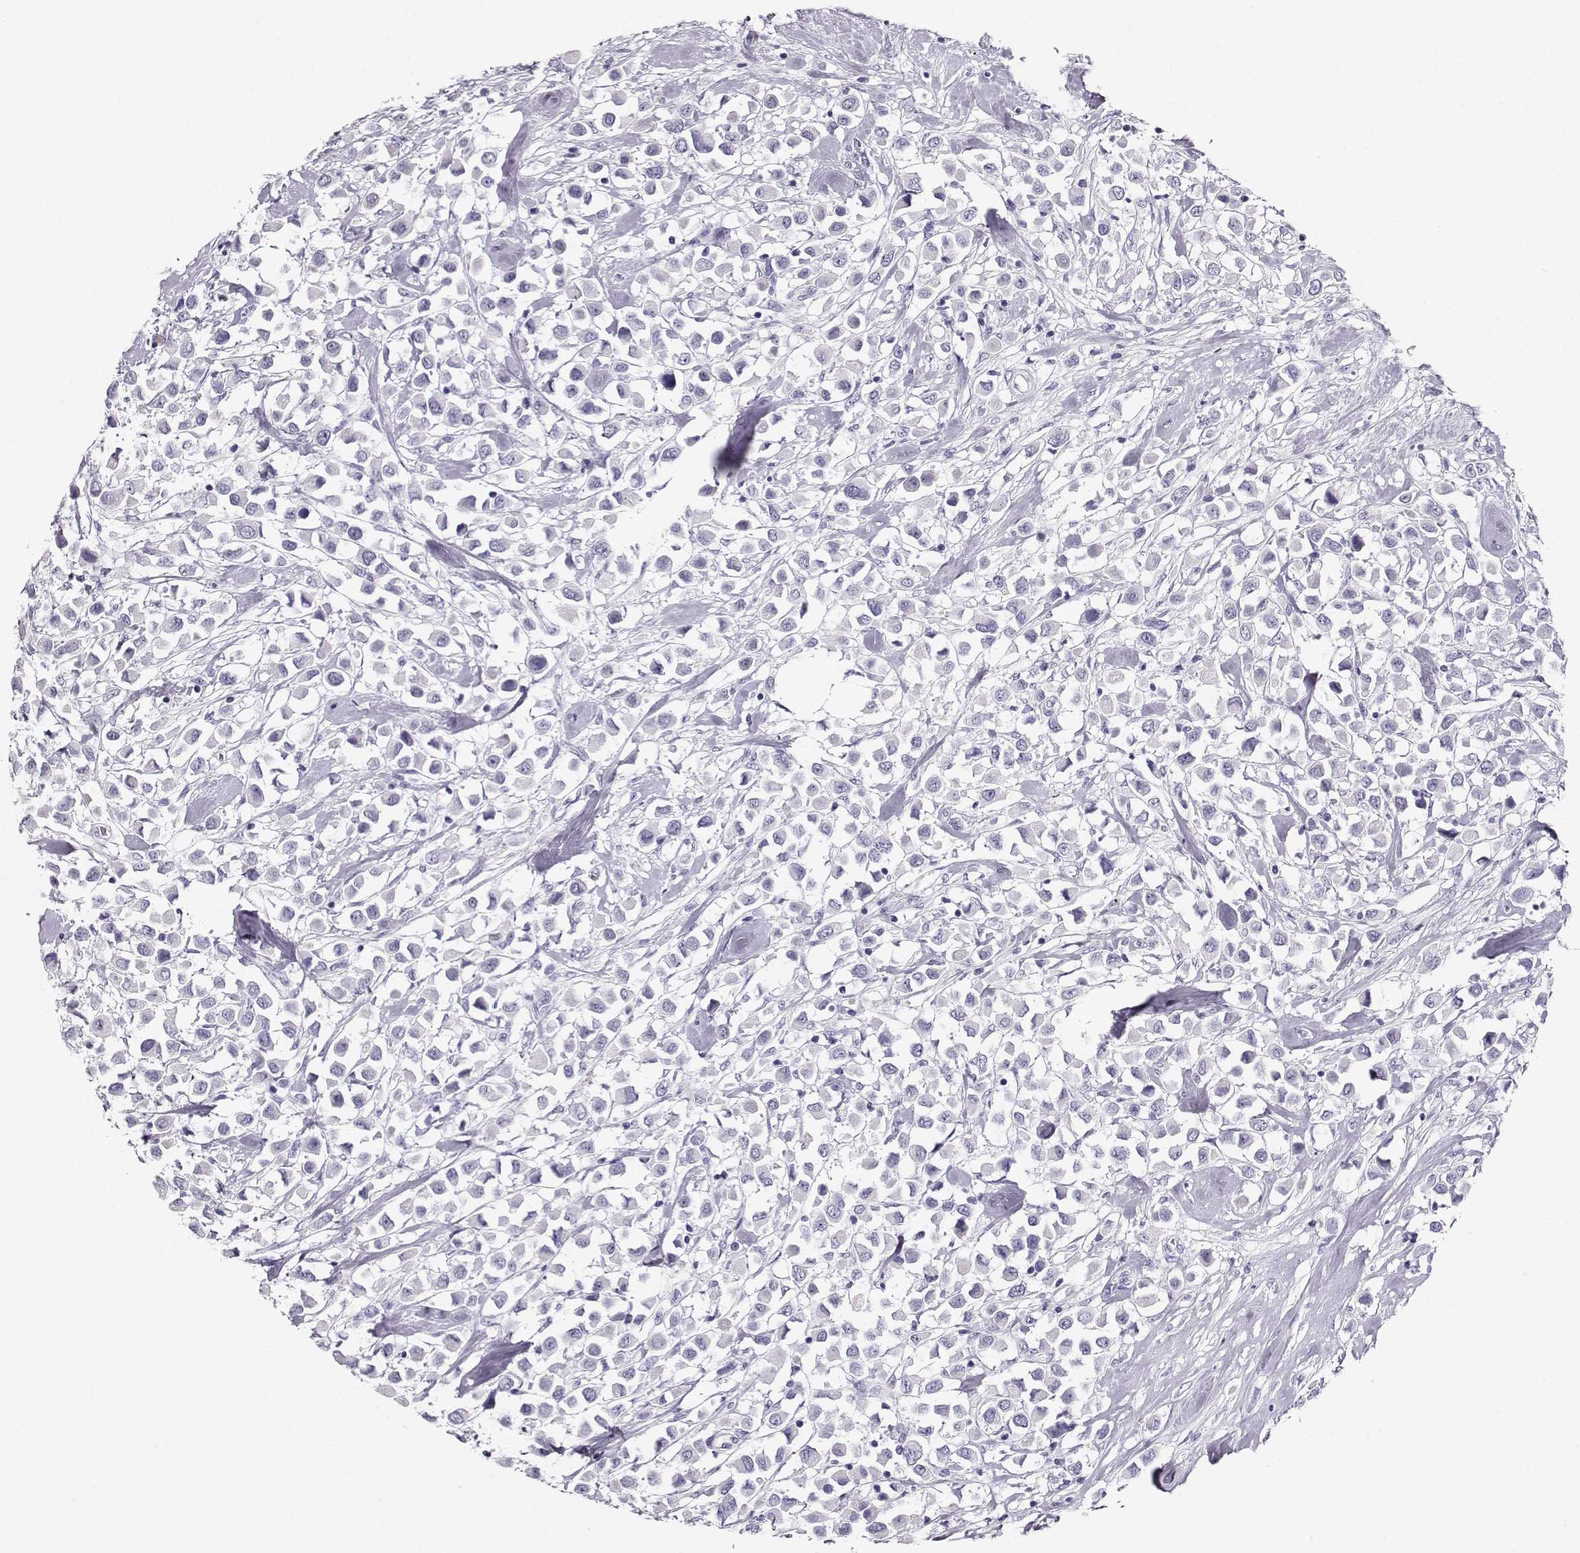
{"staining": {"intensity": "negative", "quantity": "none", "location": "none"}, "tissue": "breast cancer", "cell_type": "Tumor cells", "image_type": "cancer", "snomed": [{"axis": "morphology", "description": "Duct carcinoma"}, {"axis": "topography", "description": "Breast"}], "caption": "A high-resolution image shows immunohistochemistry staining of breast cancer (intraductal carcinoma), which displays no significant expression in tumor cells. The staining is performed using DAB (3,3'-diaminobenzidine) brown chromogen with nuclei counter-stained in using hematoxylin.", "gene": "ACTN2", "patient": {"sex": "female", "age": 61}}